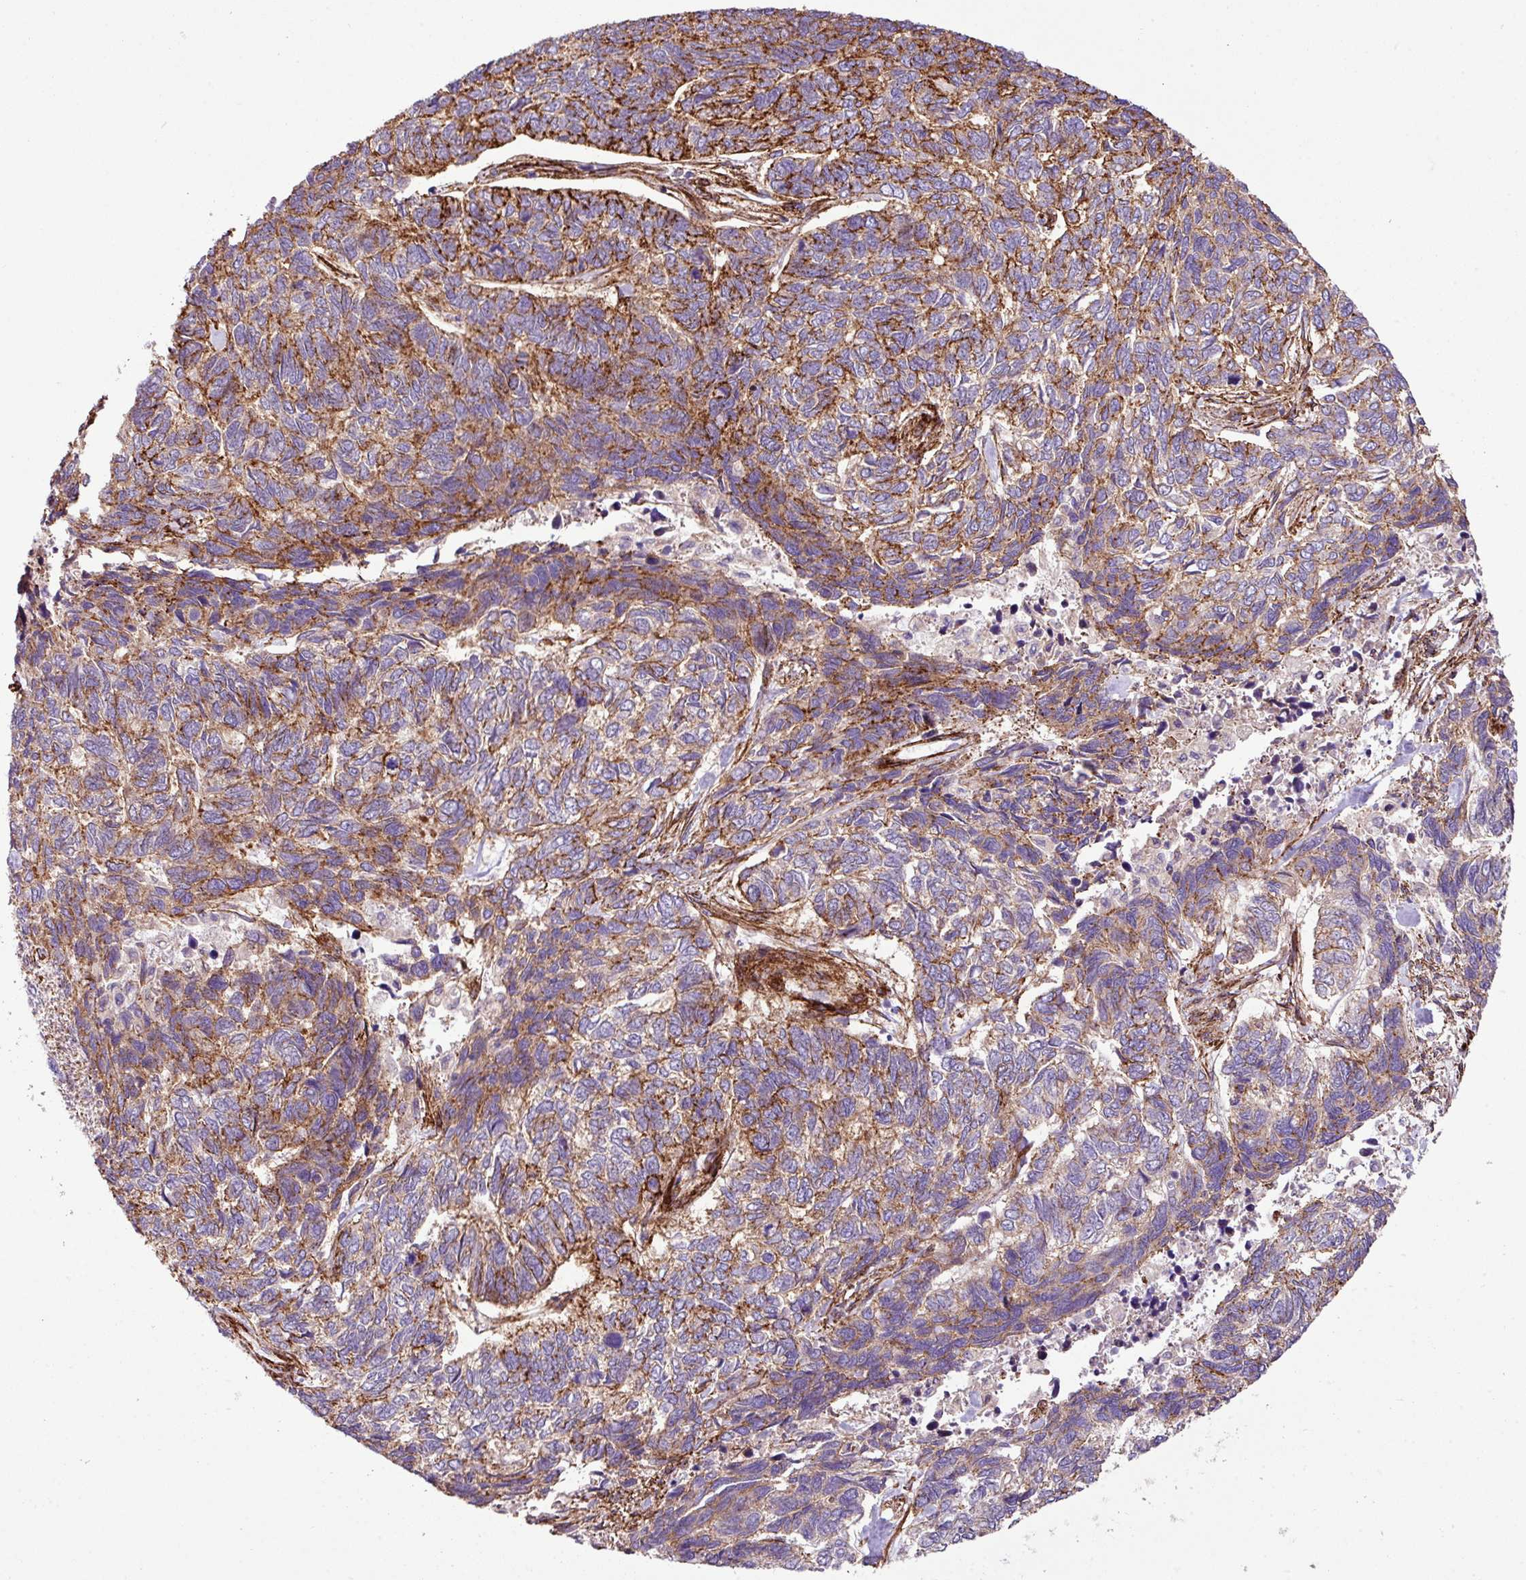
{"staining": {"intensity": "moderate", "quantity": ">75%", "location": "cytoplasmic/membranous"}, "tissue": "skin cancer", "cell_type": "Tumor cells", "image_type": "cancer", "snomed": [{"axis": "morphology", "description": "Basal cell carcinoma"}, {"axis": "topography", "description": "Skin"}], "caption": "Immunohistochemical staining of human skin basal cell carcinoma reveals medium levels of moderate cytoplasmic/membranous staining in about >75% of tumor cells. The staining was performed using DAB, with brown indicating positive protein expression. Nuclei are stained blue with hematoxylin.", "gene": "FAM47E", "patient": {"sex": "female", "age": 65}}